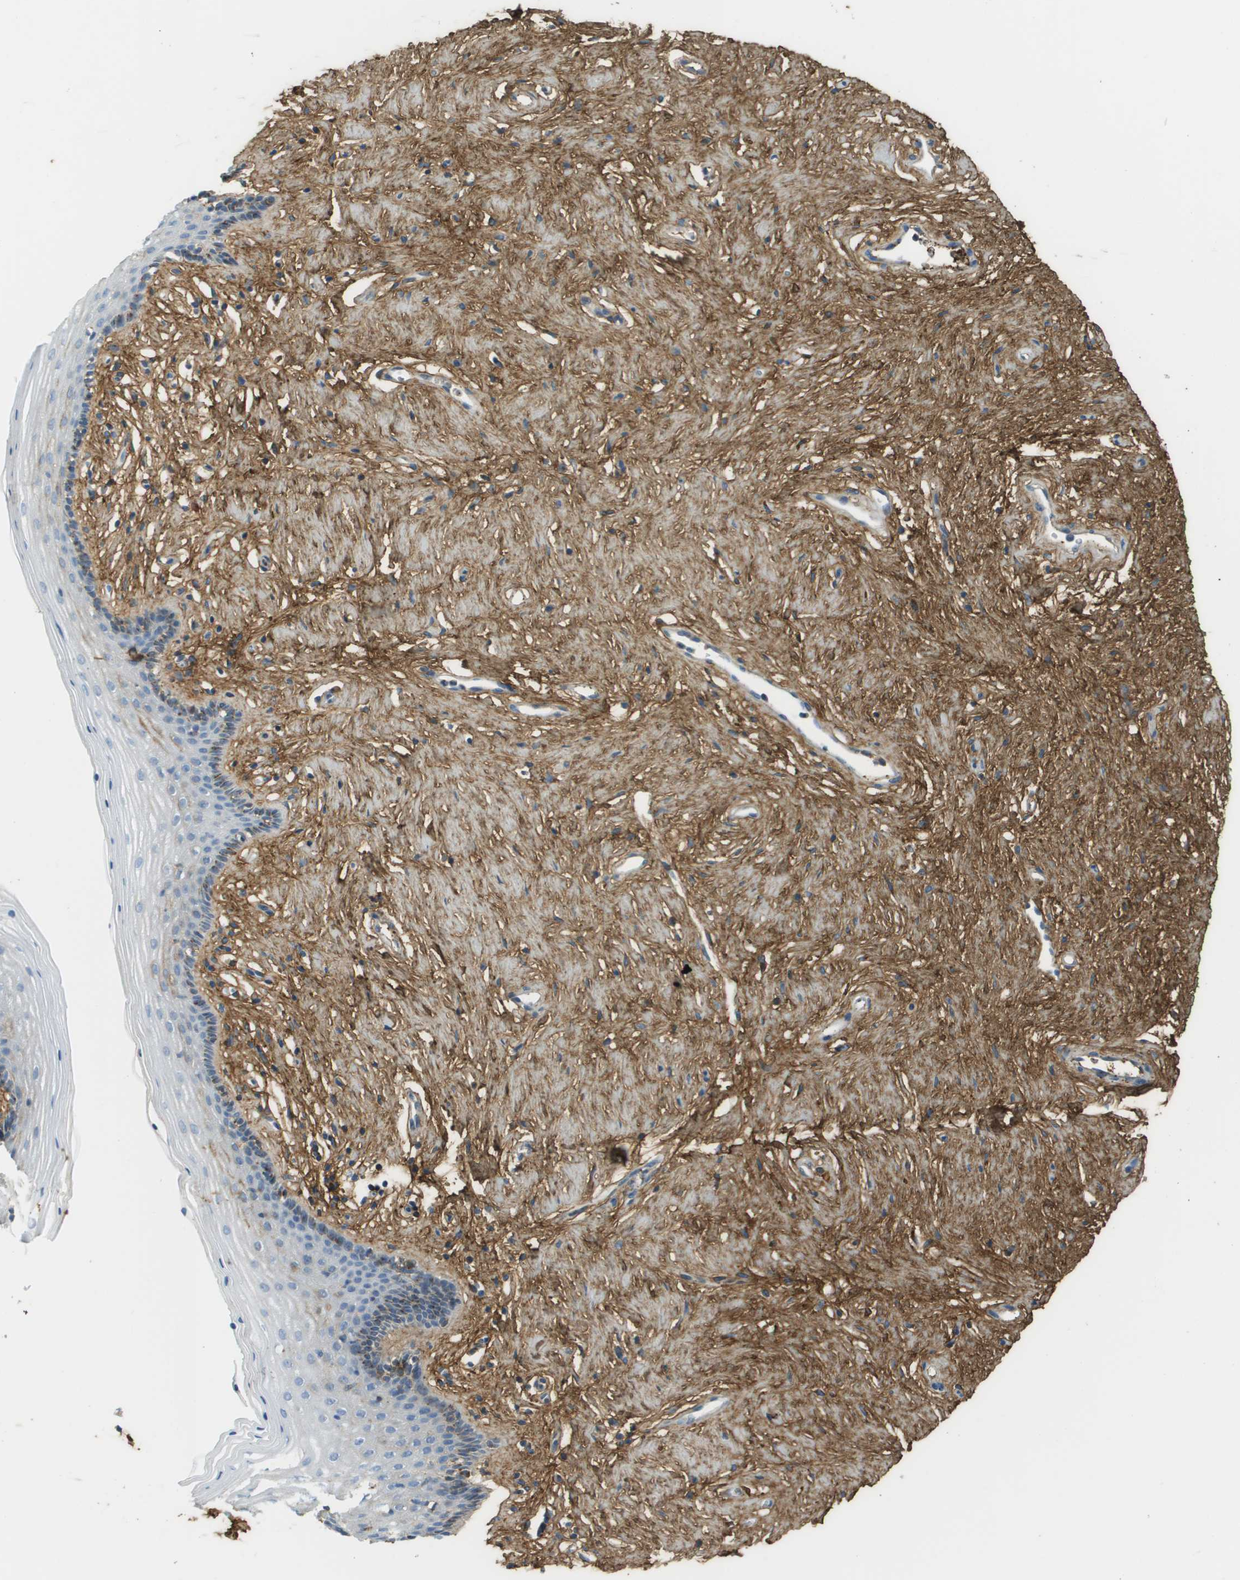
{"staining": {"intensity": "negative", "quantity": "none", "location": "none"}, "tissue": "vagina", "cell_type": "Squamous epithelial cells", "image_type": "normal", "snomed": [{"axis": "morphology", "description": "Normal tissue, NOS"}, {"axis": "topography", "description": "Vagina"}], "caption": "High power microscopy micrograph of an IHC histopathology image of benign vagina, revealing no significant expression in squamous epithelial cells.", "gene": "DCN", "patient": {"sex": "female", "age": 44}}